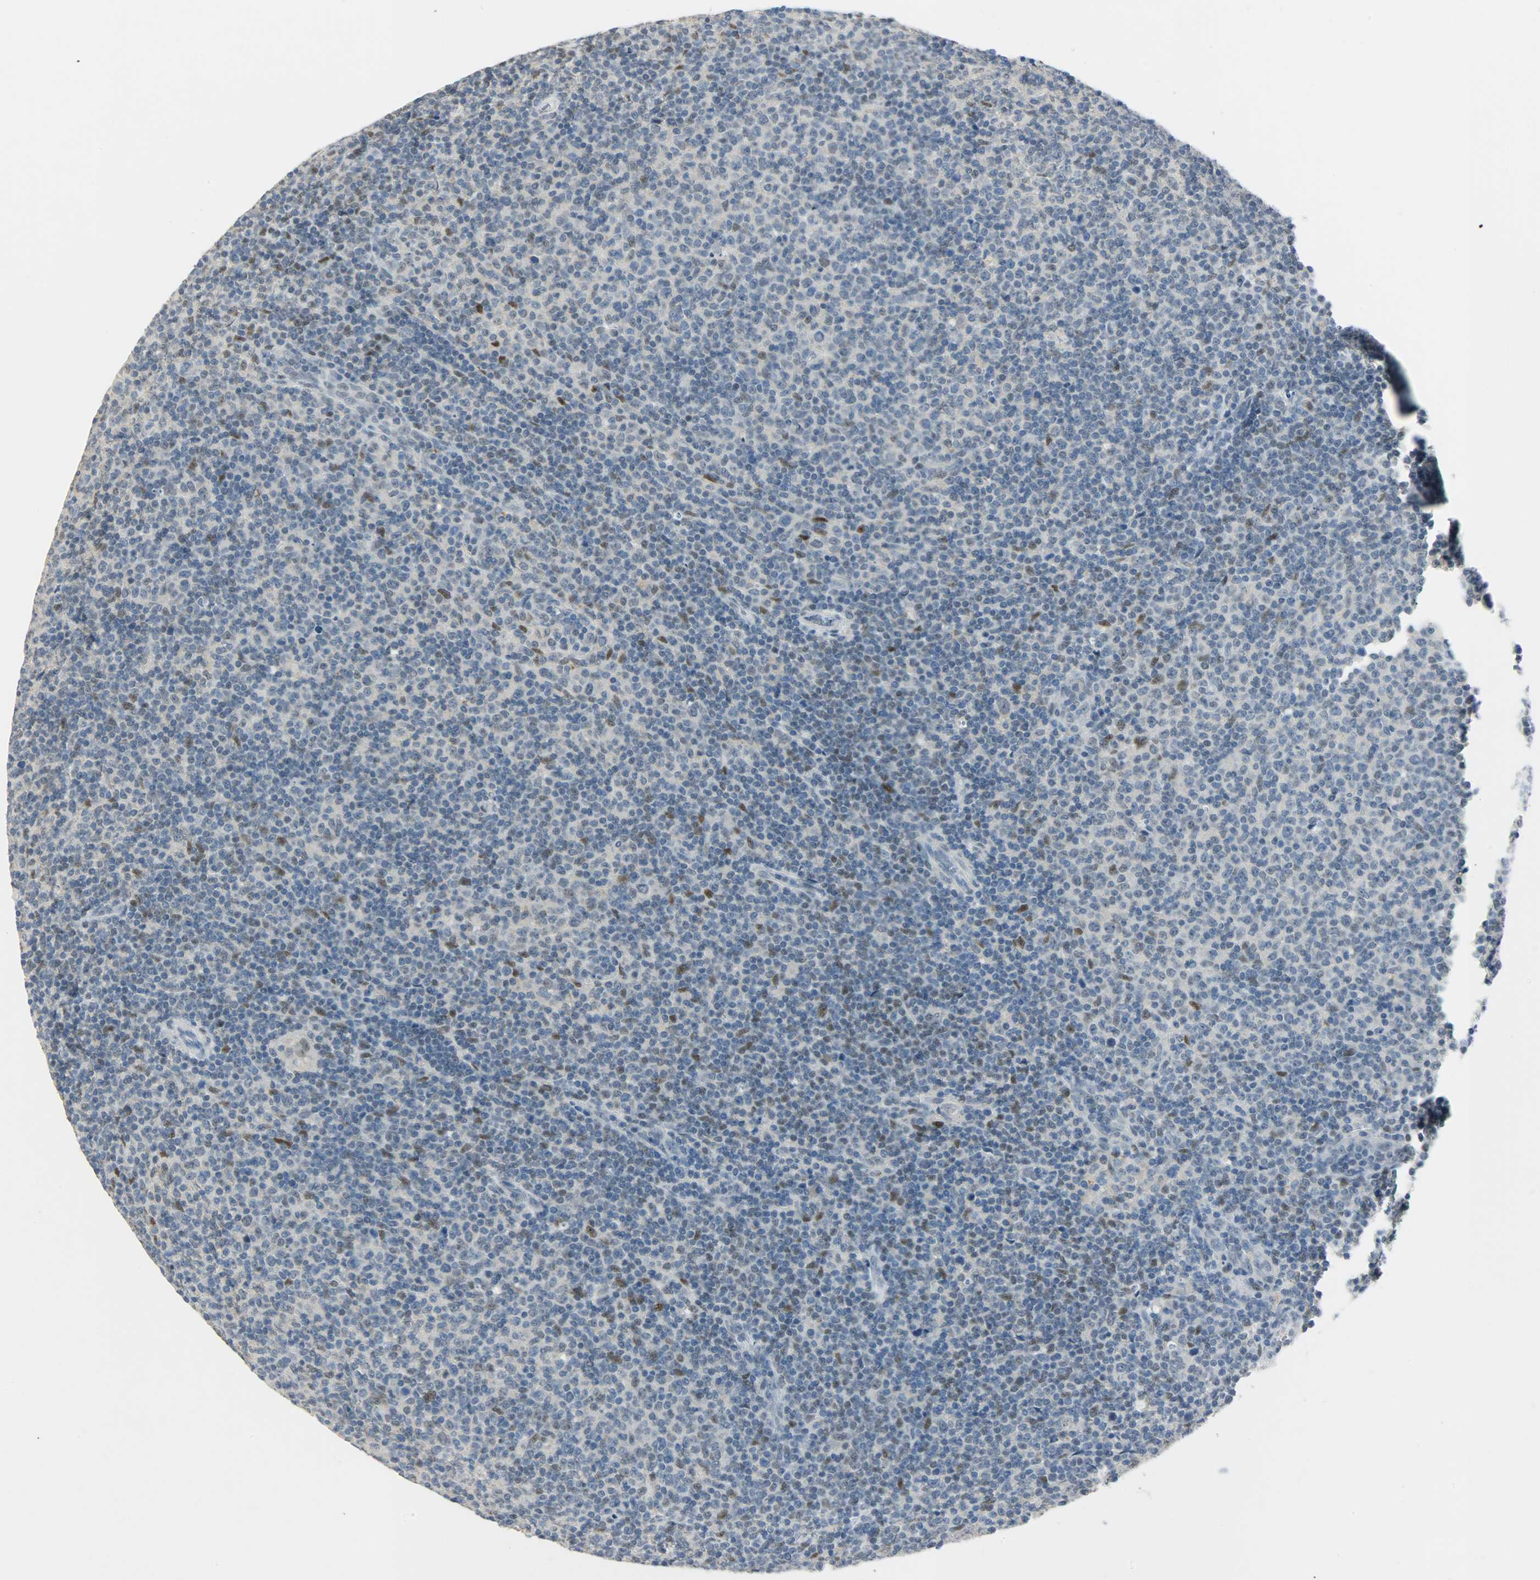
{"staining": {"intensity": "moderate", "quantity": "25%-75%", "location": "nuclear"}, "tissue": "lymphoma", "cell_type": "Tumor cells", "image_type": "cancer", "snomed": [{"axis": "morphology", "description": "Malignant lymphoma, non-Hodgkin's type, Low grade"}, {"axis": "topography", "description": "Lymph node"}], "caption": "Lymphoma stained with a brown dye displays moderate nuclear positive expression in approximately 25%-75% of tumor cells.", "gene": "PPARG", "patient": {"sex": "male", "age": 70}}